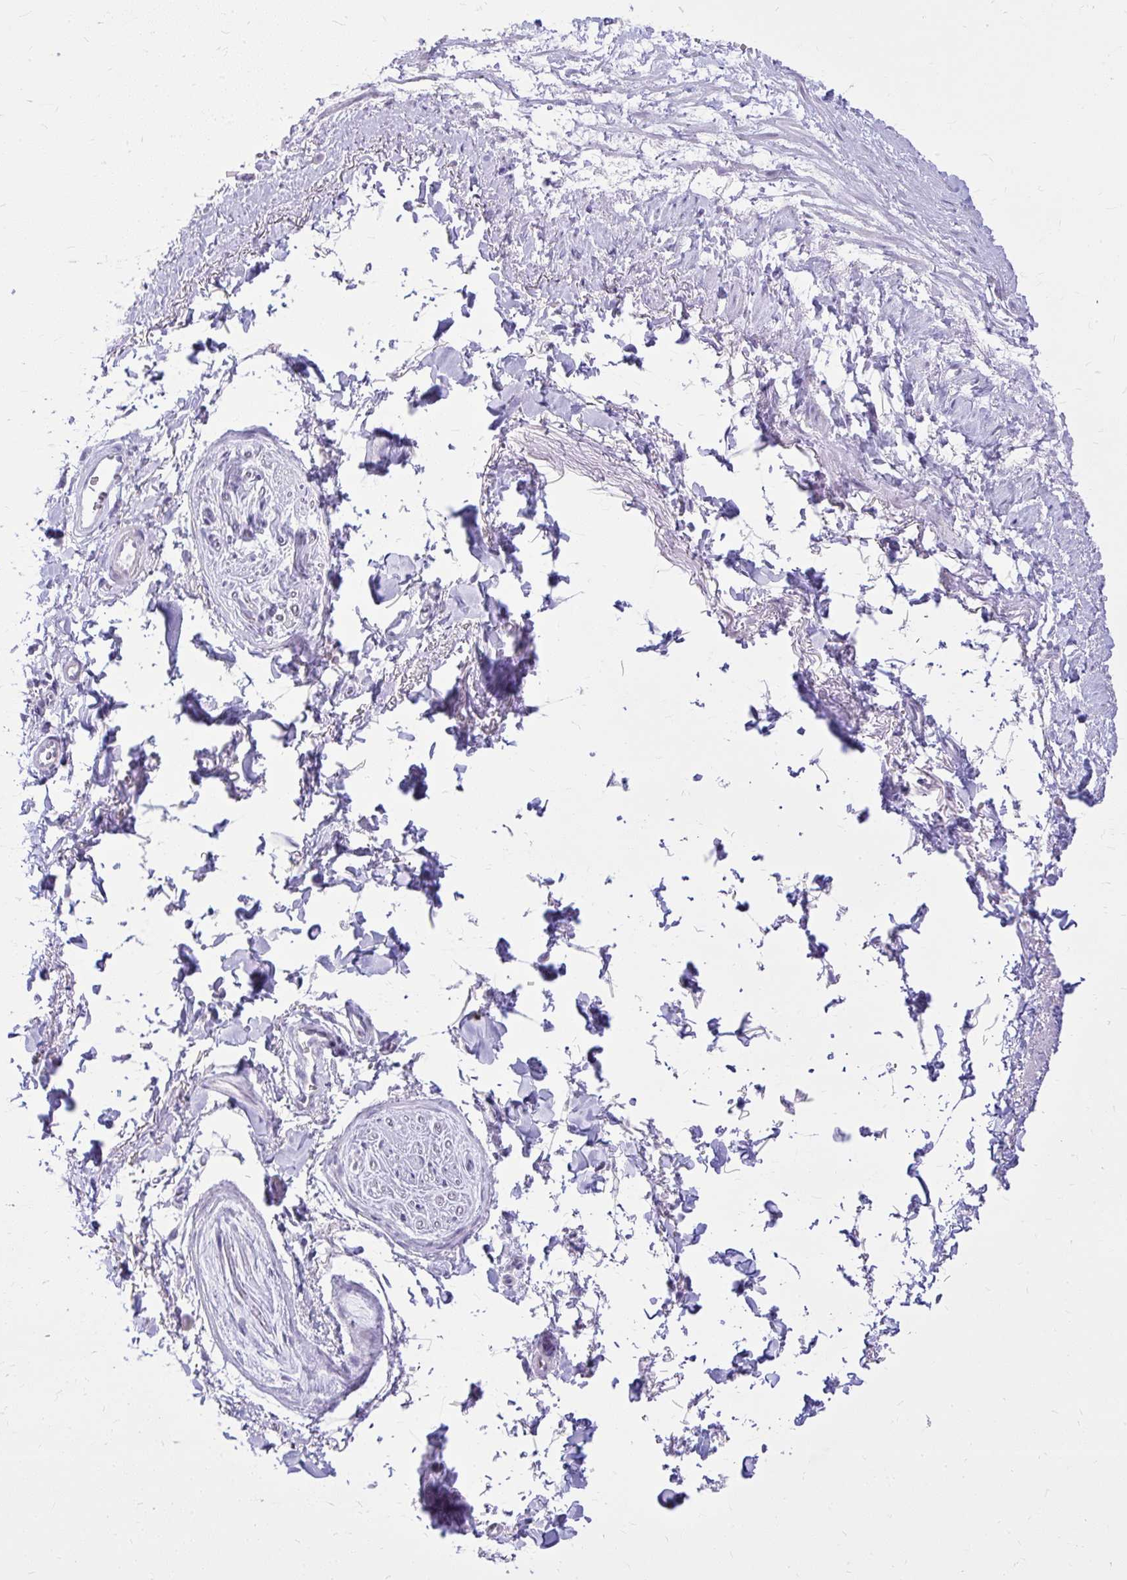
{"staining": {"intensity": "negative", "quantity": "none", "location": "none"}, "tissue": "adipose tissue", "cell_type": "Adipocytes", "image_type": "normal", "snomed": [{"axis": "morphology", "description": "Normal tissue, NOS"}, {"axis": "topography", "description": "Vulva"}, {"axis": "topography", "description": "Peripheral nerve tissue"}], "caption": "Immunohistochemistry (IHC) photomicrograph of normal adipose tissue: human adipose tissue stained with DAB (3,3'-diaminobenzidine) demonstrates no significant protein staining in adipocytes. Brightfield microscopy of IHC stained with DAB (brown) and hematoxylin (blue), captured at high magnification.", "gene": "PRAP1", "patient": {"sex": "female", "age": 66}}